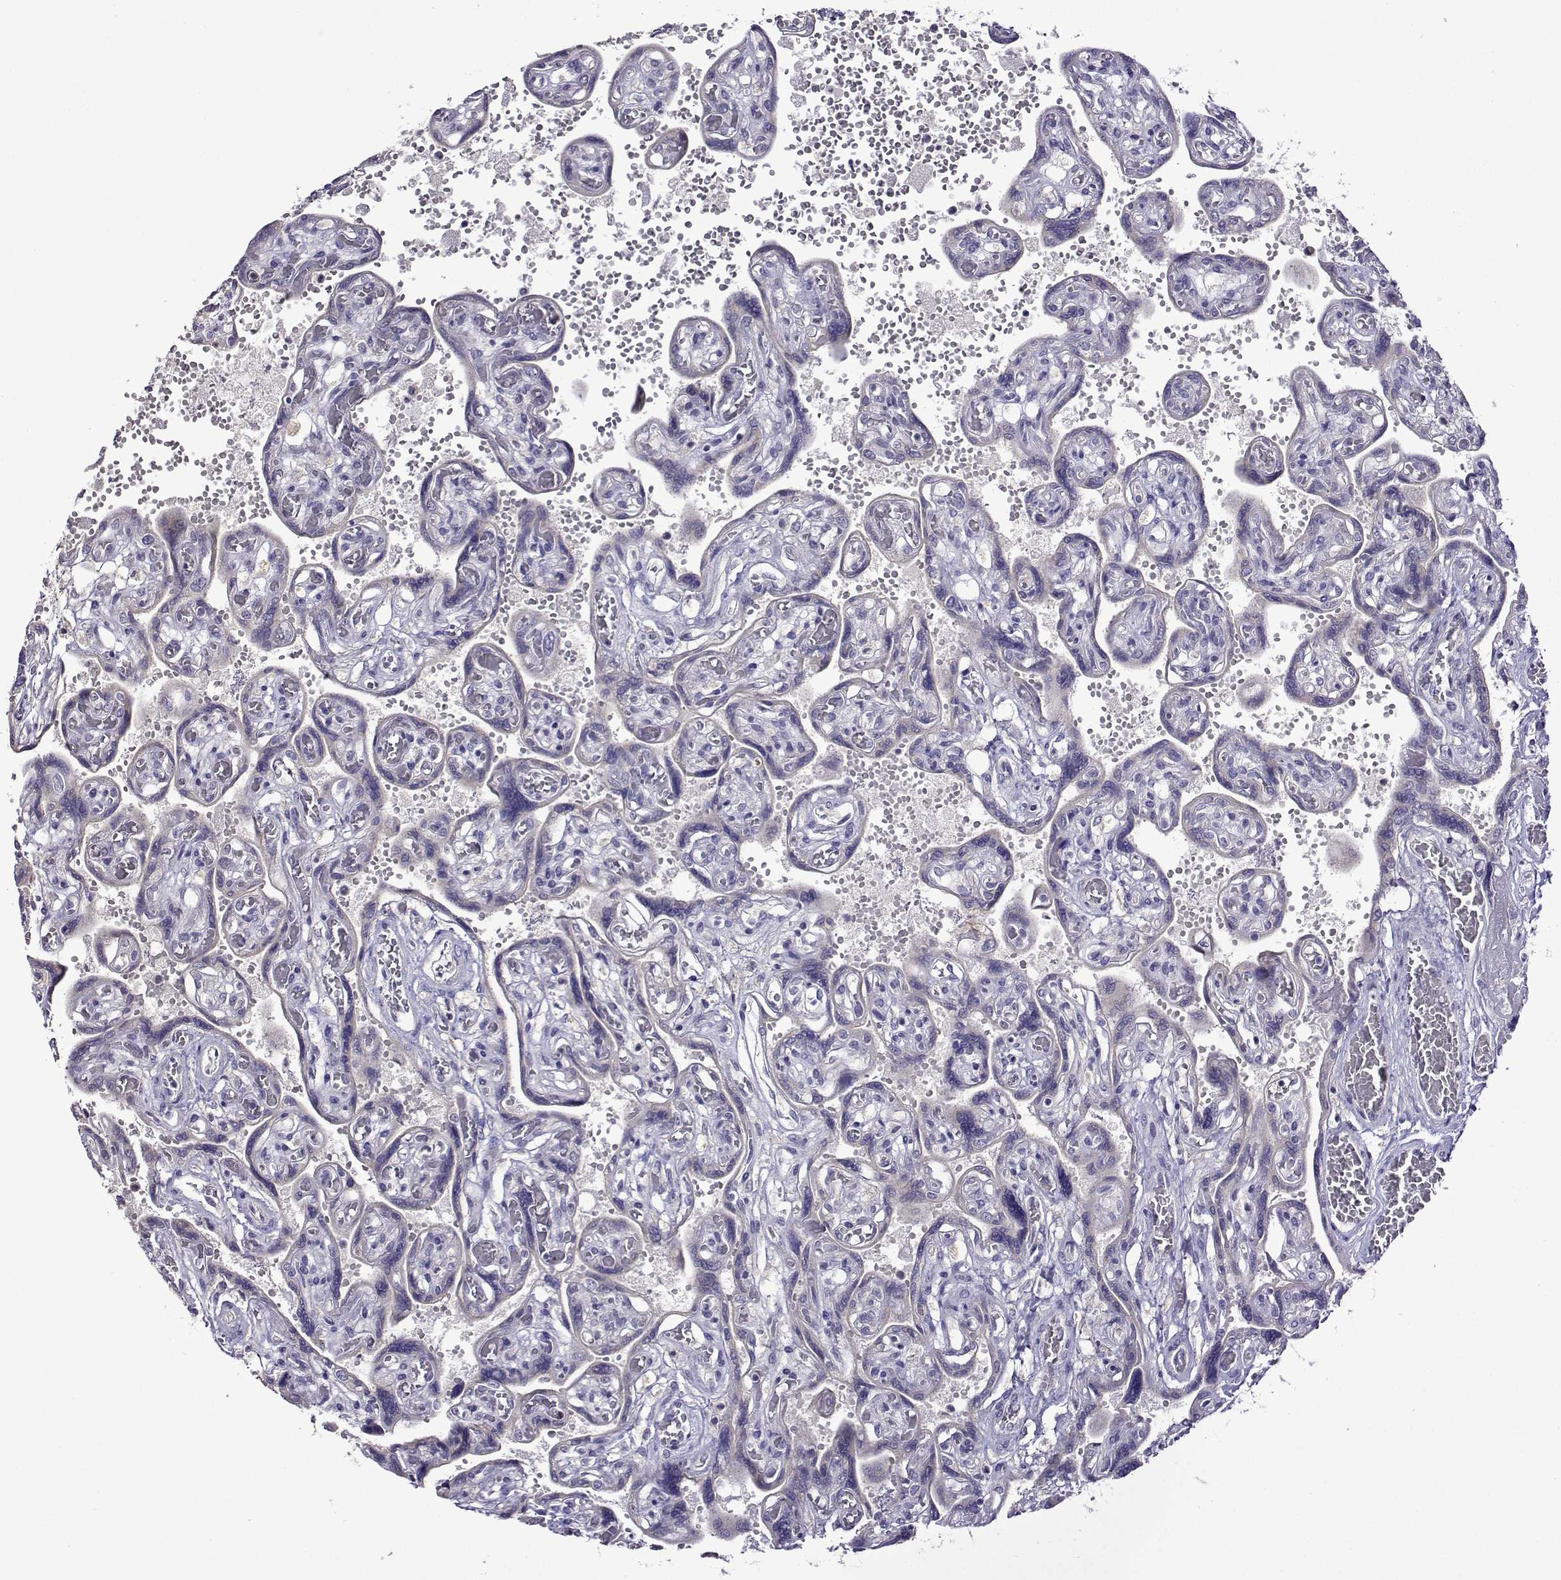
{"staining": {"intensity": "negative", "quantity": "none", "location": "none"}, "tissue": "placenta", "cell_type": "Decidual cells", "image_type": "normal", "snomed": [{"axis": "morphology", "description": "Normal tissue, NOS"}, {"axis": "topography", "description": "Placenta"}], "caption": "DAB (3,3'-diaminobenzidine) immunohistochemical staining of normal human placenta demonstrates no significant positivity in decidual cells.", "gene": "SULT2A1", "patient": {"sex": "female", "age": 32}}